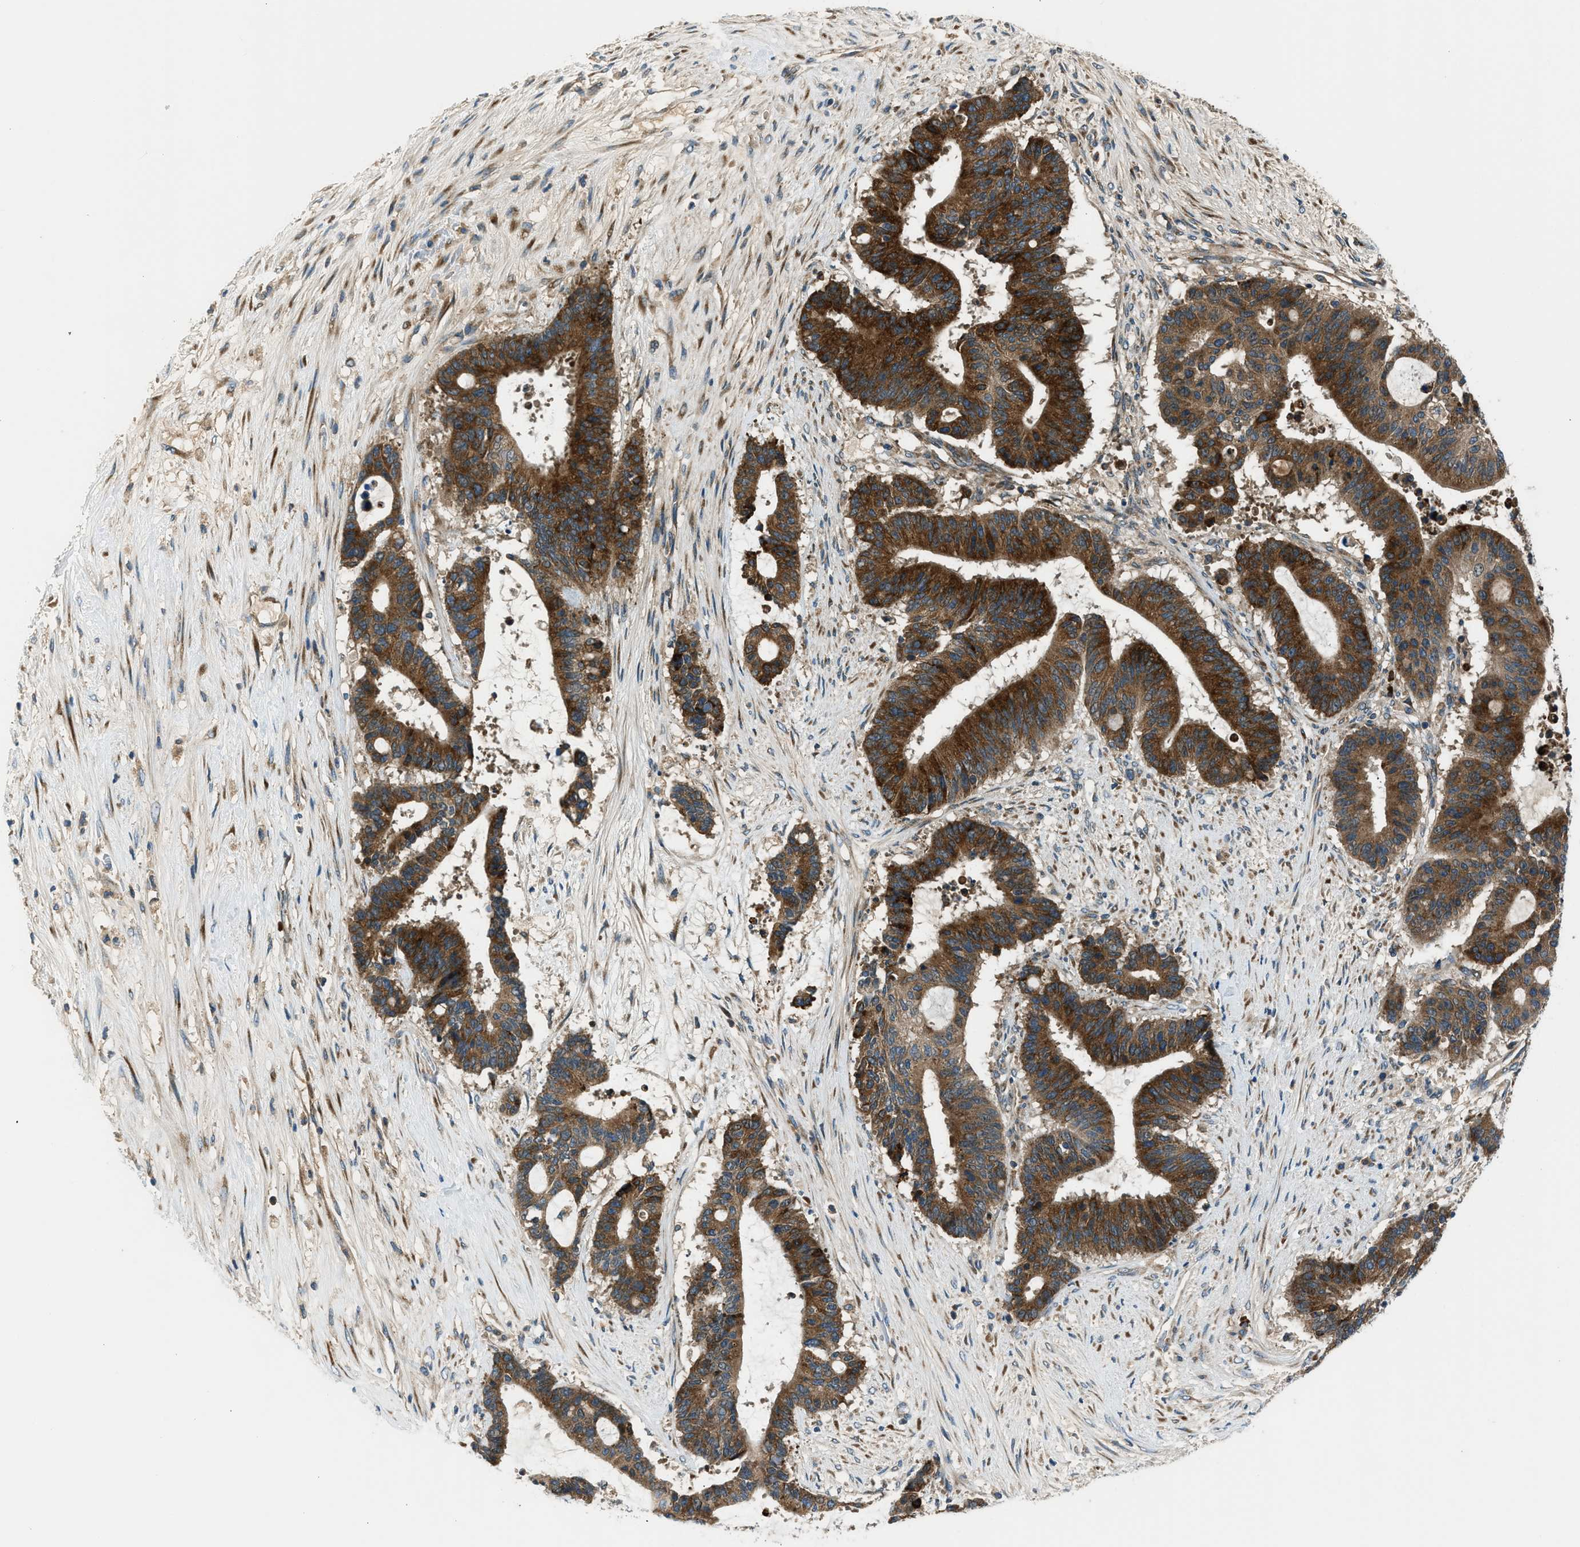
{"staining": {"intensity": "strong", "quantity": ">75%", "location": "cytoplasmic/membranous"}, "tissue": "liver cancer", "cell_type": "Tumor cells", "image_type": "cancer", "snomed": [{"axis": "morphology", "description": "Cholangiocarcinoma"}, {"axis": "topography", "description": "Liver"}], "caption": "Tumor cells reveal high levels of strong cytoplasmic/membranous positivity in about >75% of cells in liver cancer.", "gene": "EDARADD", "patient": {"sex": "female", "age": 73}}